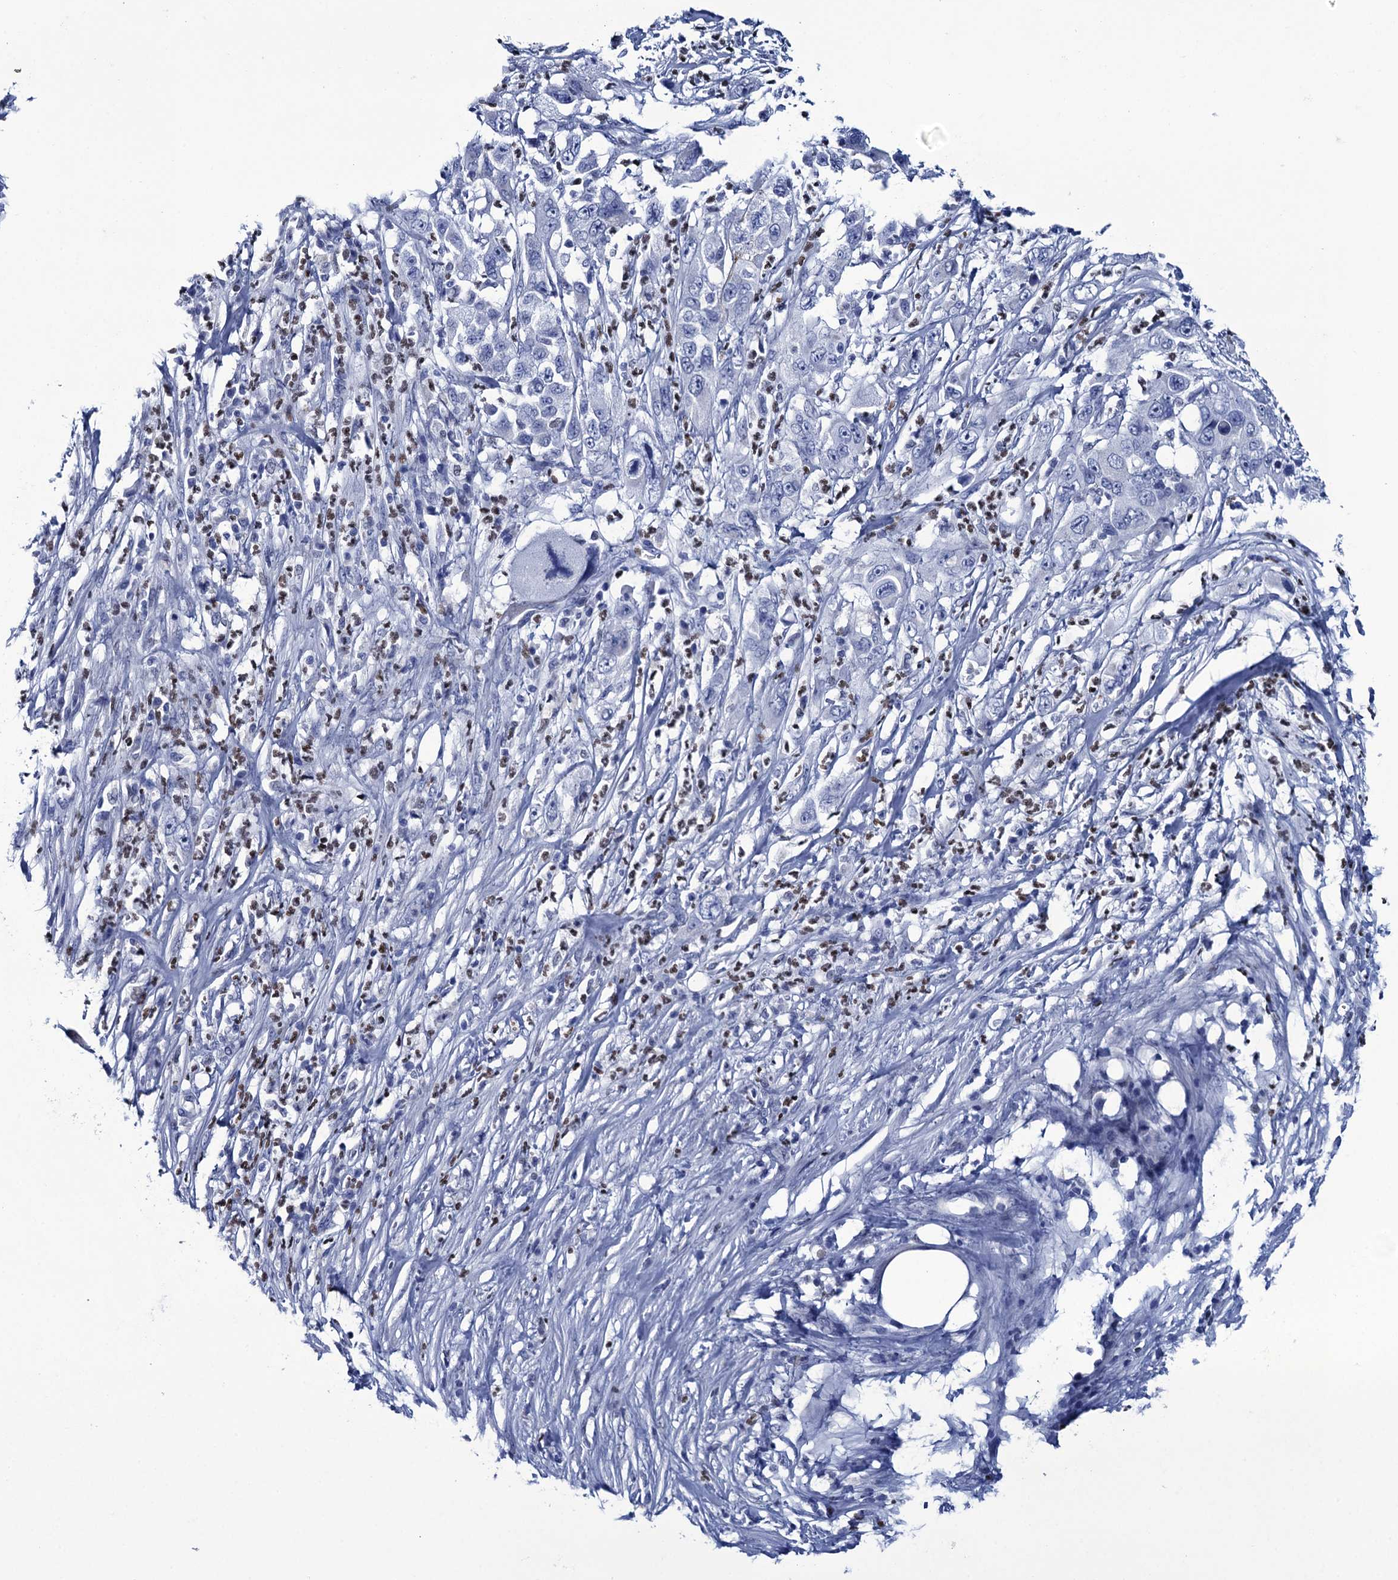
{"staining": {"intensity": "negative", "quantity": "none", "location": "none"}, "tissue": "pancreatic cancer", "cell_type": "Tumor cells", "image_type": "cancer", "snomed": [{"axis": "morphology", "description": "Adenocarcinoma, NOS"}, {"axis": "topography", "description": "Pancreas"}], "caption": "The histopathology image demonstrates no staining of tumor cells in pancreatic cancer. (DAB immunohistochemistry with hematoxylin counter stain).", "gene": "RHCG", "patient": {"sex": "female", "age": 78}}